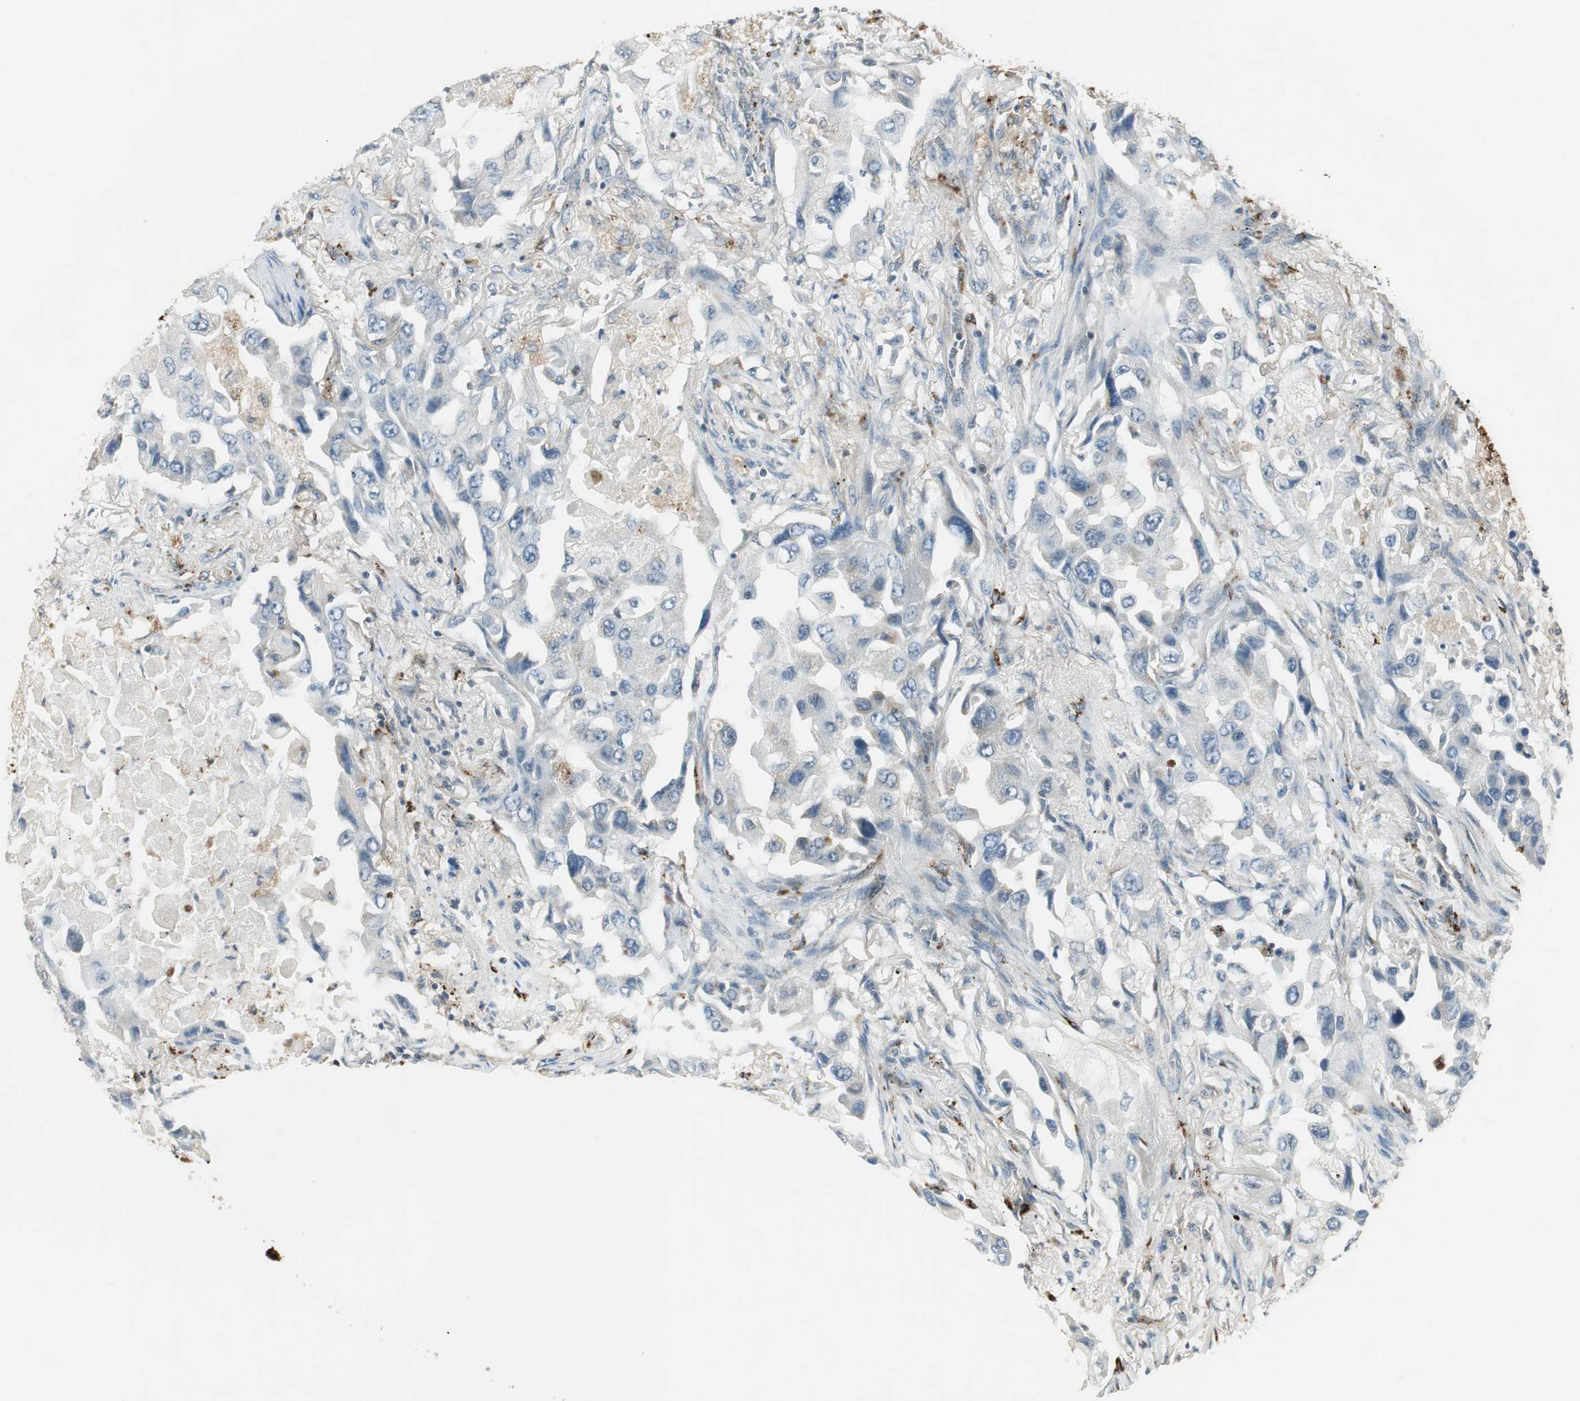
{"staining": {"intensity": "negative", "quantity": "none", "location": "none"}, "tissue": "lung cancer", "cell_type": "Tumor cells", "image_type": "cancer", "snomed": [{"axis": "morphology", "description": "Adenocarcinoma, NOS"}, {"axis": "topography", "description": "Lung"}], "caption": "Photomicrograph shows no significant protein staining in tumor cells of lung cancer (adenocarcinoma).", "gene": "NCK1", "patient": {"sex": "female", "age": 65}}